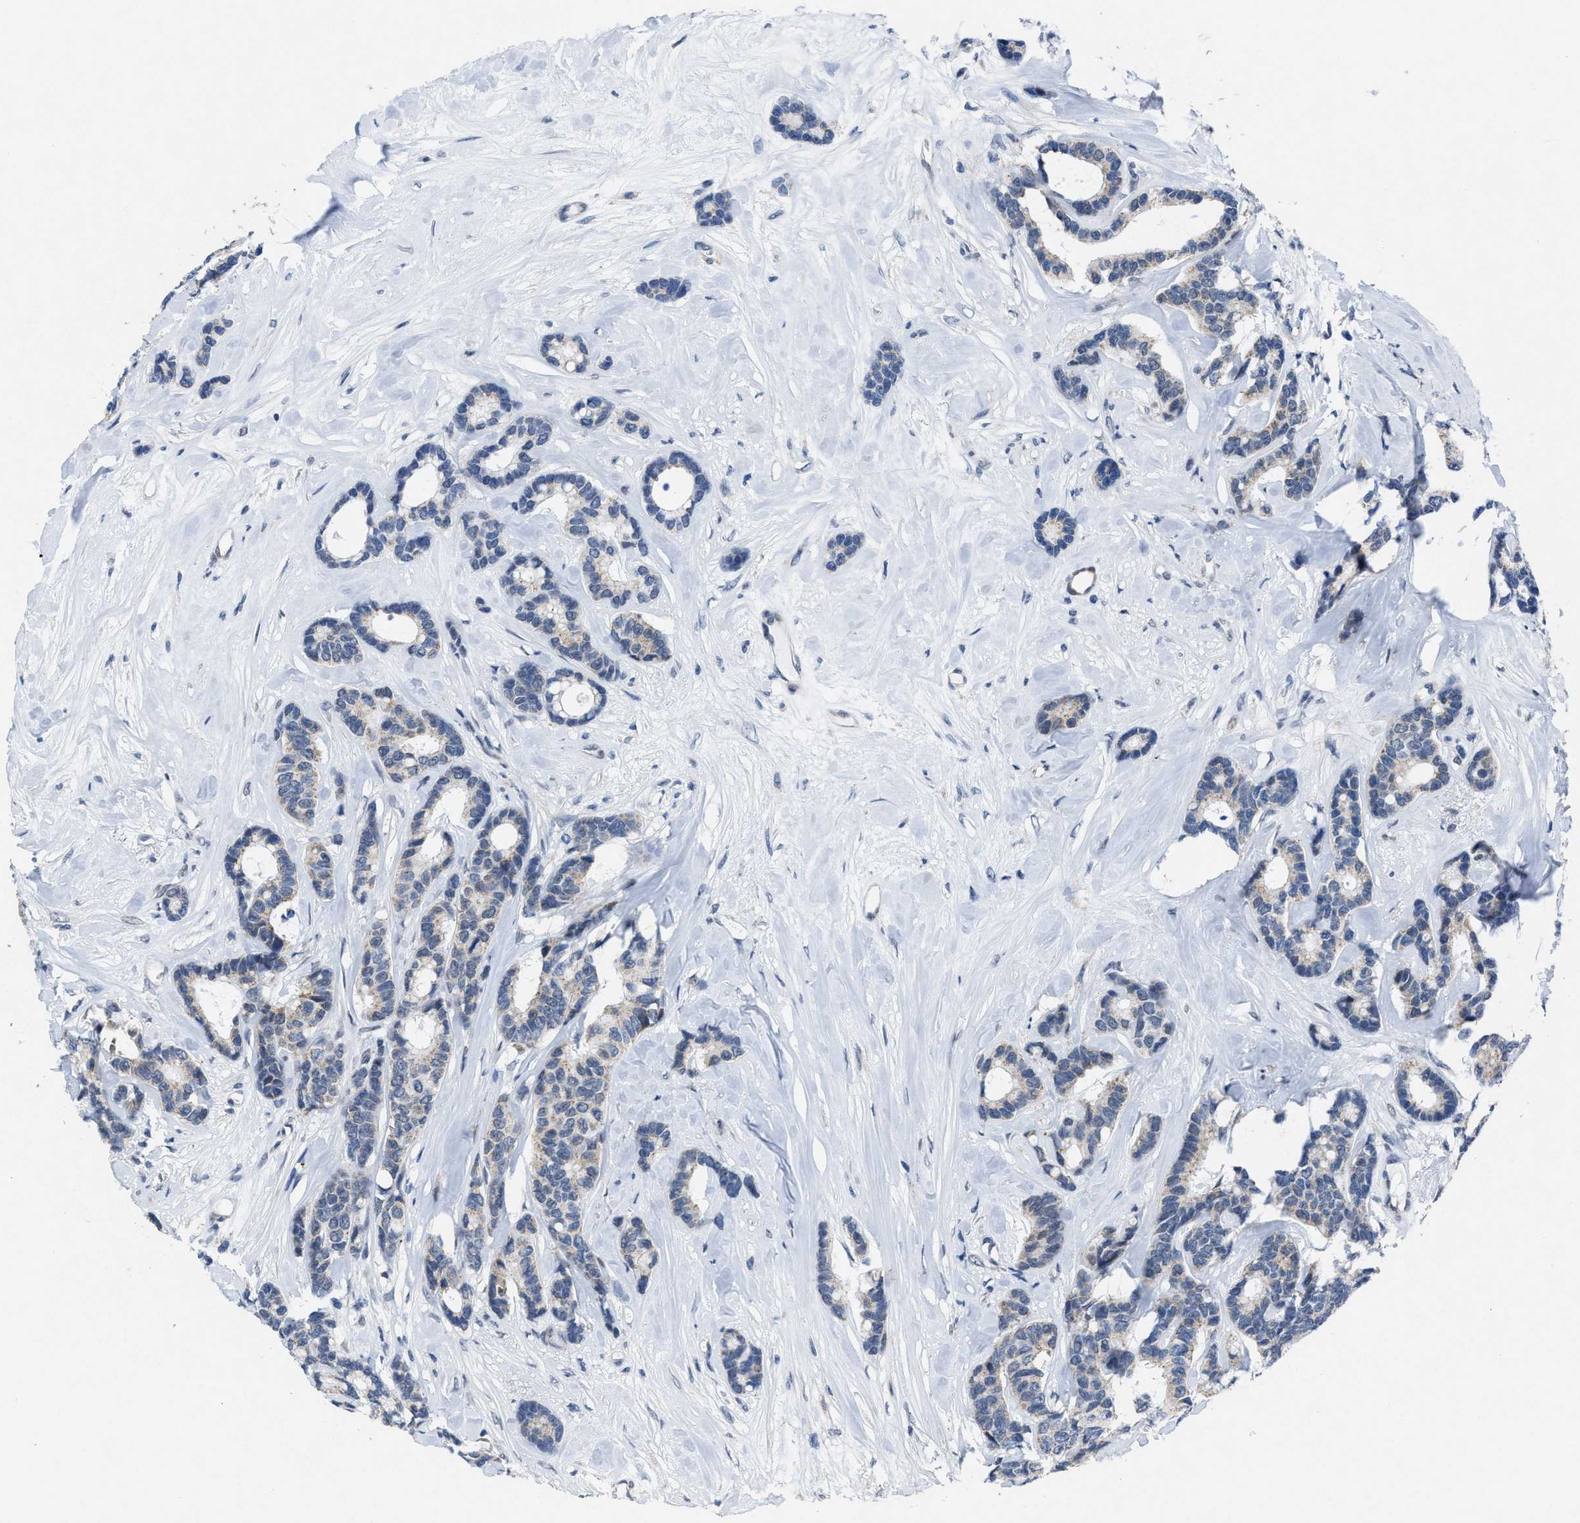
{"staining": {"intensity": "weak", "quantity": "<25%", "location": "cytoplasmic/membranous"}, "tissue": "breast cancer", "cell_type": "Tumor cells", "image_type": "cancer", "snomed": [{"axis": "morphology", "description": "Duct carcinoma"}, {"axis": "topography", "description": "Breast"}], "caption": "Immunohistochemical staining of human breast infiltrating ductal carcinoma displays no significant staining in tumor cells.", "gene": "ID3", "patient": {"sex": "female", "age": 87}}